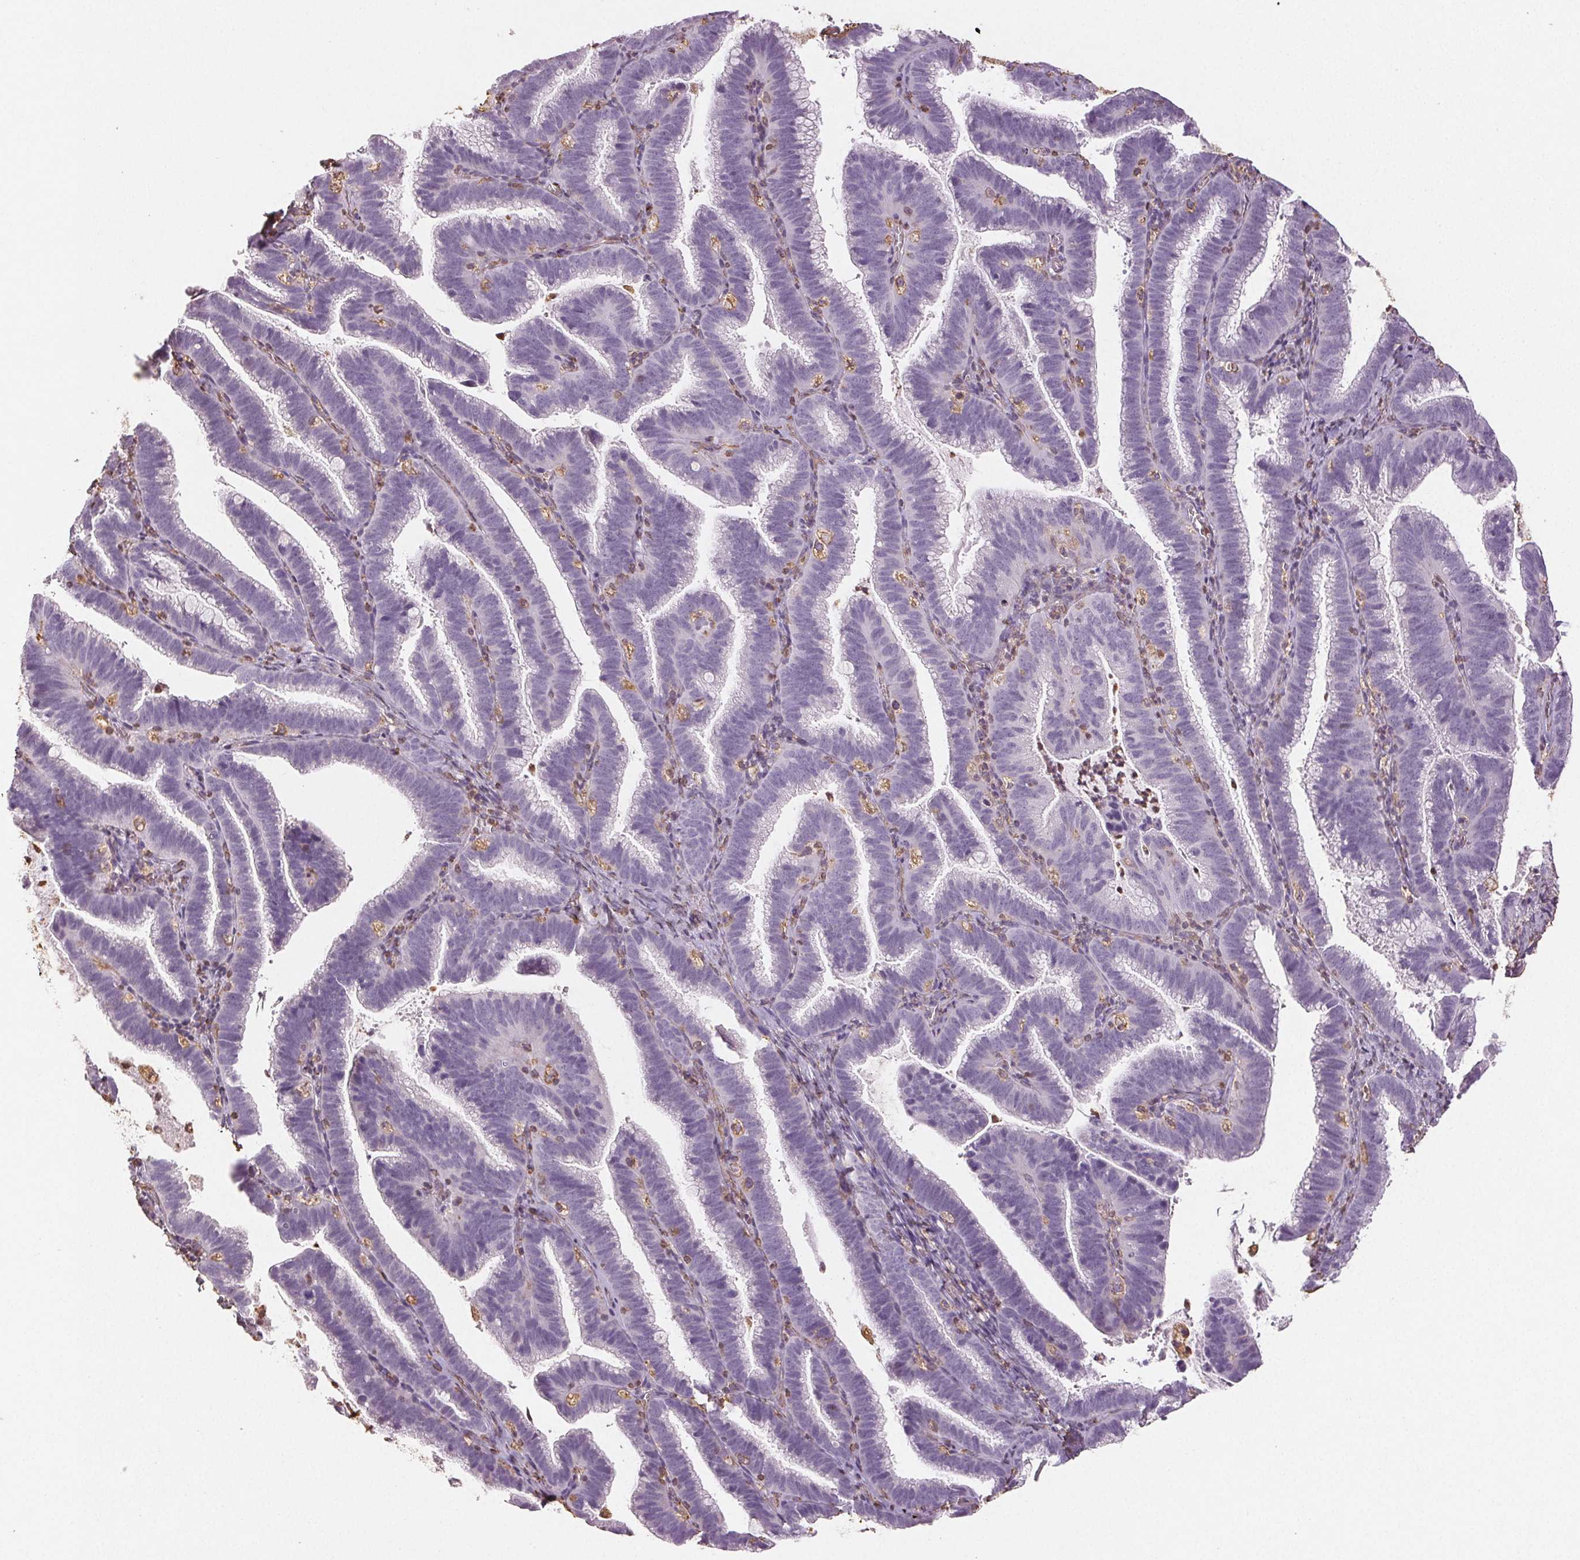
{"staining": {"intensity": "negative", "quantity": "none", "location": "none"}, "tissue": "cervical cancer", "cell_type": "Tumor cells", "image_type": "cancer", "snomed": [{"axis": "morphology", "description": "Adenocarcinoma, NOS"}, {"axis": "topography", "description": "Cervix"}], "caption": "Cervical cancer was stained to show a protein in brown. There is no significant positivity in tumor cells.", "gene": "COL7A1", "patient": {"sex": "female", "age": 61}}